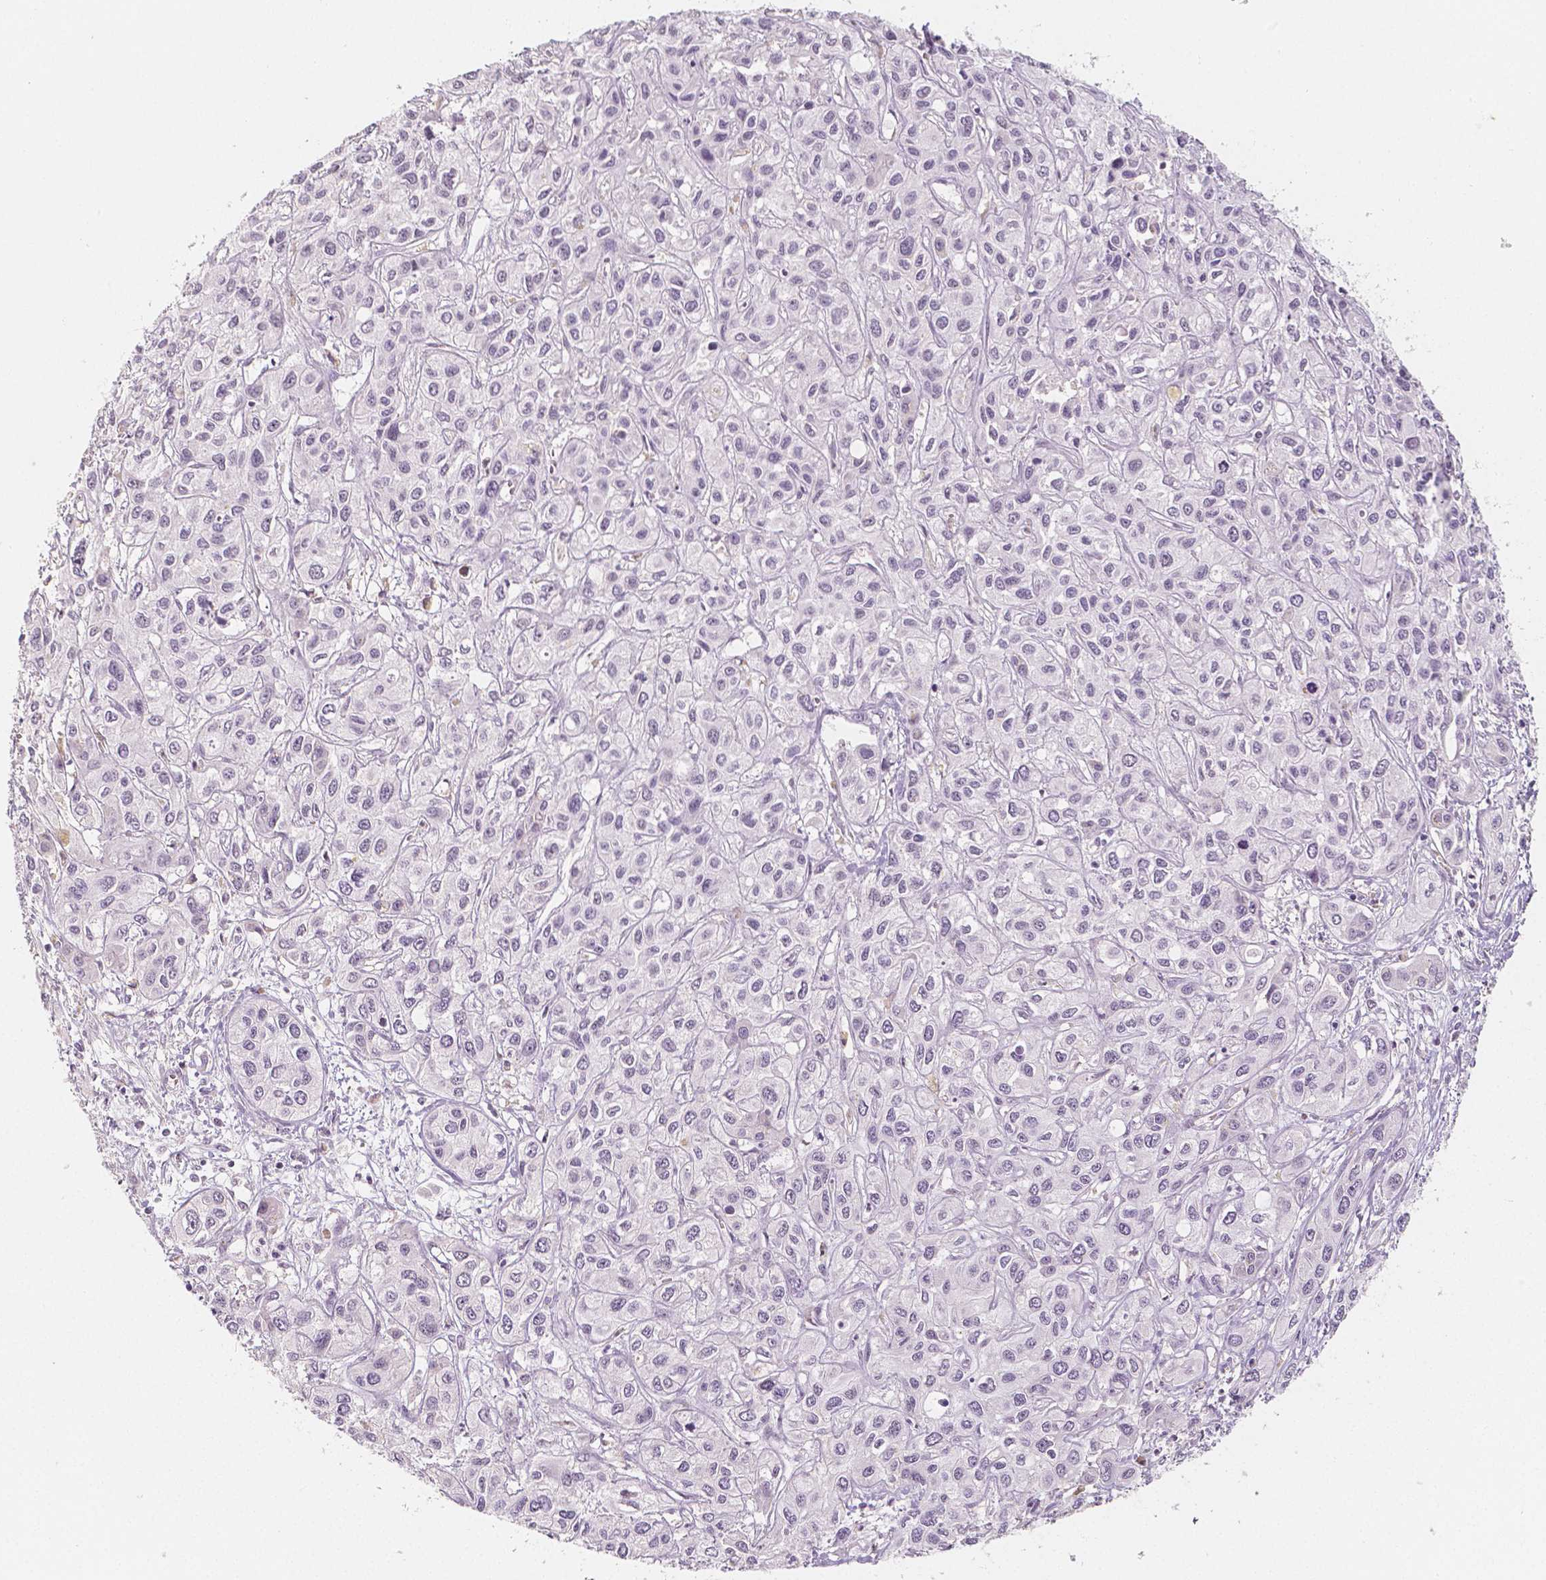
{"staining": {"intensity": "negative", "quantity": "none", "location": "none"}, "tissue": "liver cancer", "cell_type": "Tumor cells", "image_type": "cancer", "snomed": [{"axis": "morphology", "description": "Cholangiocarcinoma"}, {"axis": "topography", "description": "Liver"}], "caption": "High magnification brightfield microscopy of cholangiocarcinoma (liver) stained with DAB (brown) and counterstained with hematoxylin (blue): tumor cells show no significant expression.", "gene": "KDM5B", "patient": {"sex": "female", "age": 66}}